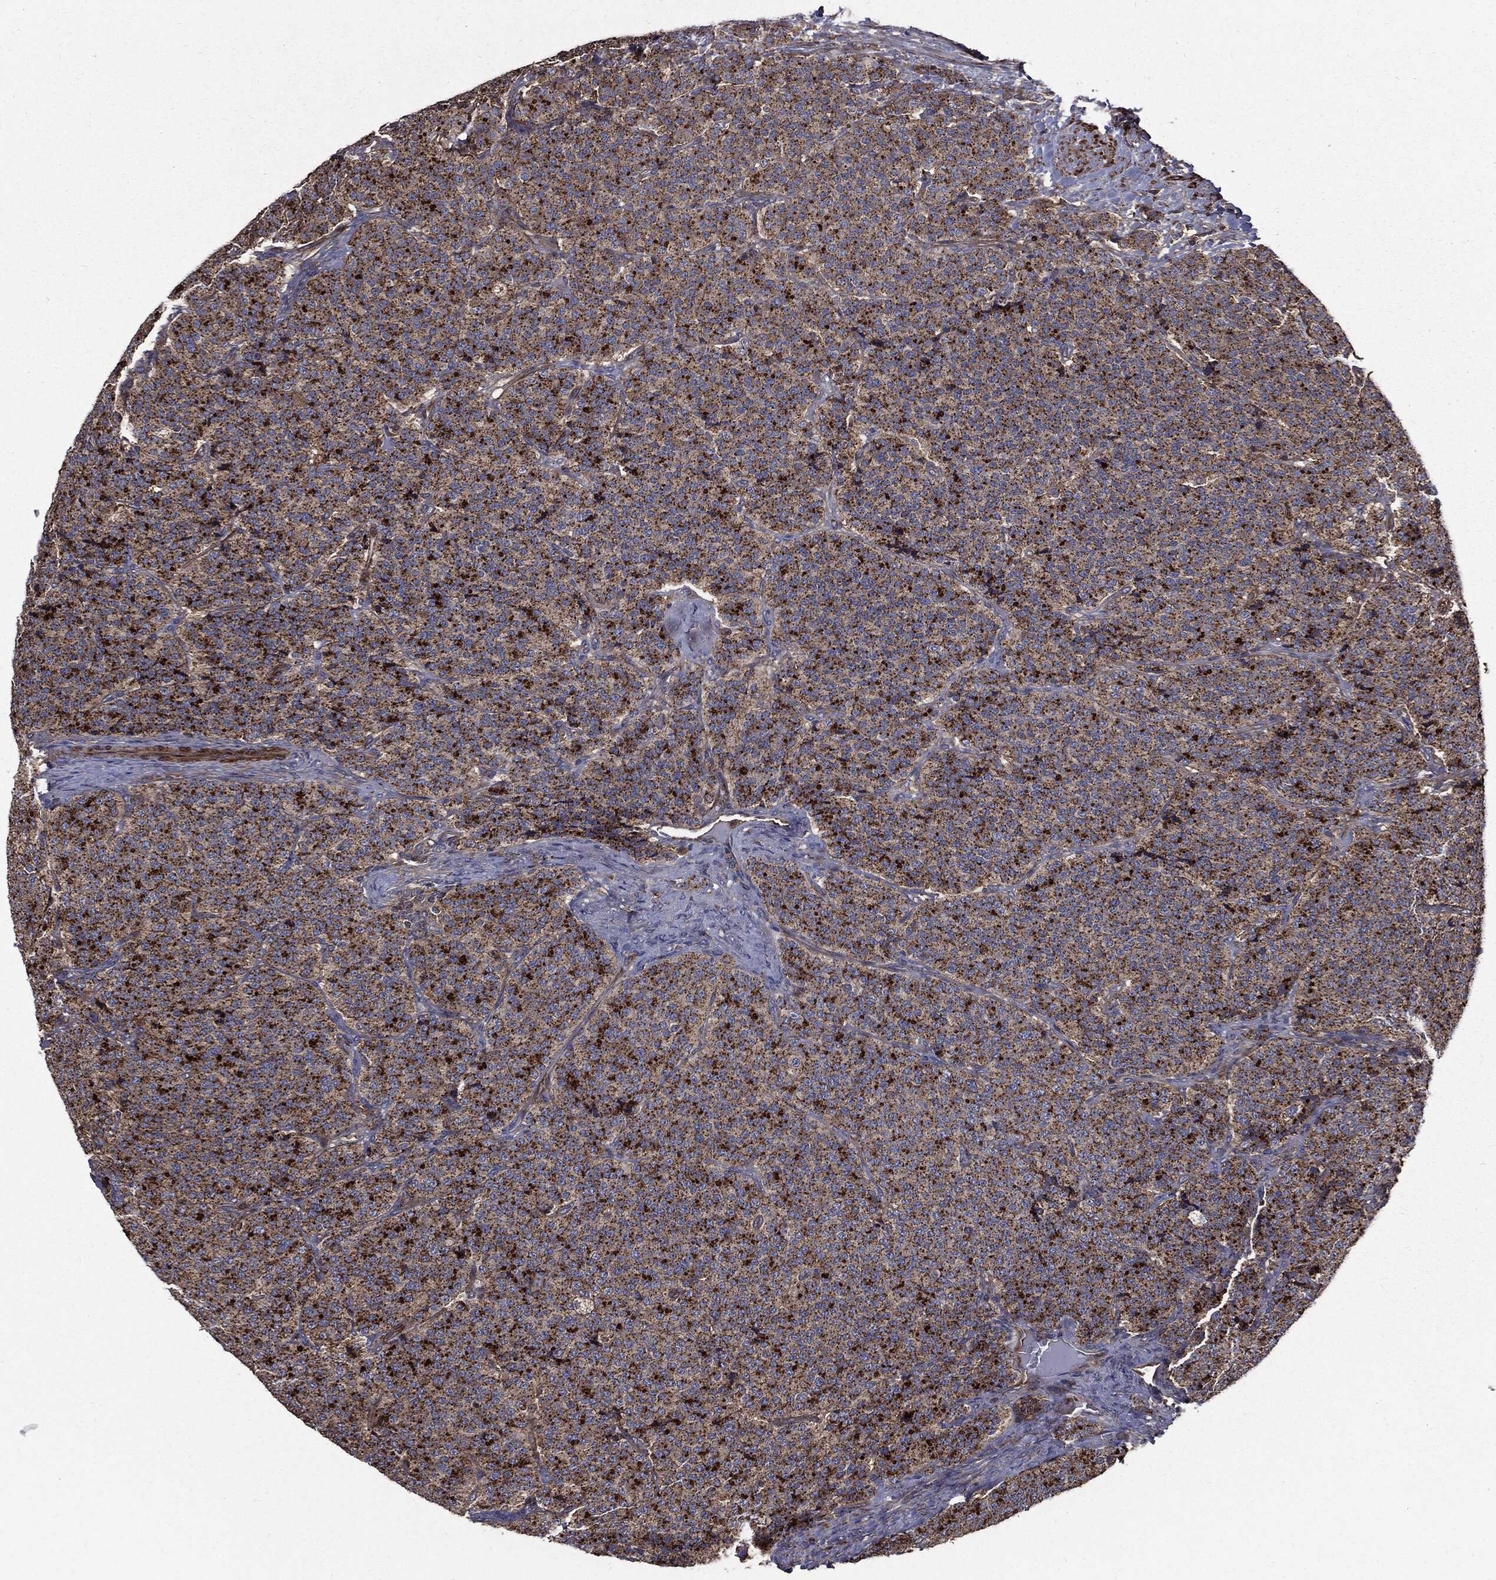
{"staining": {"intensity": "strong", "quantity": ">75%", "location": "cytoplasmic/membranous"}, "tissue": "carcinoid", "cell_type": "Tumor cells", "image_type": "cancer", "snomed": [{"axis": "morphology", "description": "Carcinoid, malignant, NOS"}, {"axis": "topography", "description": "Small intestine"}], "caption": "DAB immunohistochemical staining of human carcinoid (malignant) reveals strong cytoplasmic/membranous protein staining in about >75% of tumor cells. The staining is performed using DAB (3,3'-diaminobenzidine) brown chromogen to label protein expression. The nuclei are counter-stained blue using hematoxylin.", "gene": "PDCD6IP", "patient": {"sex": "female", "age": 58}}